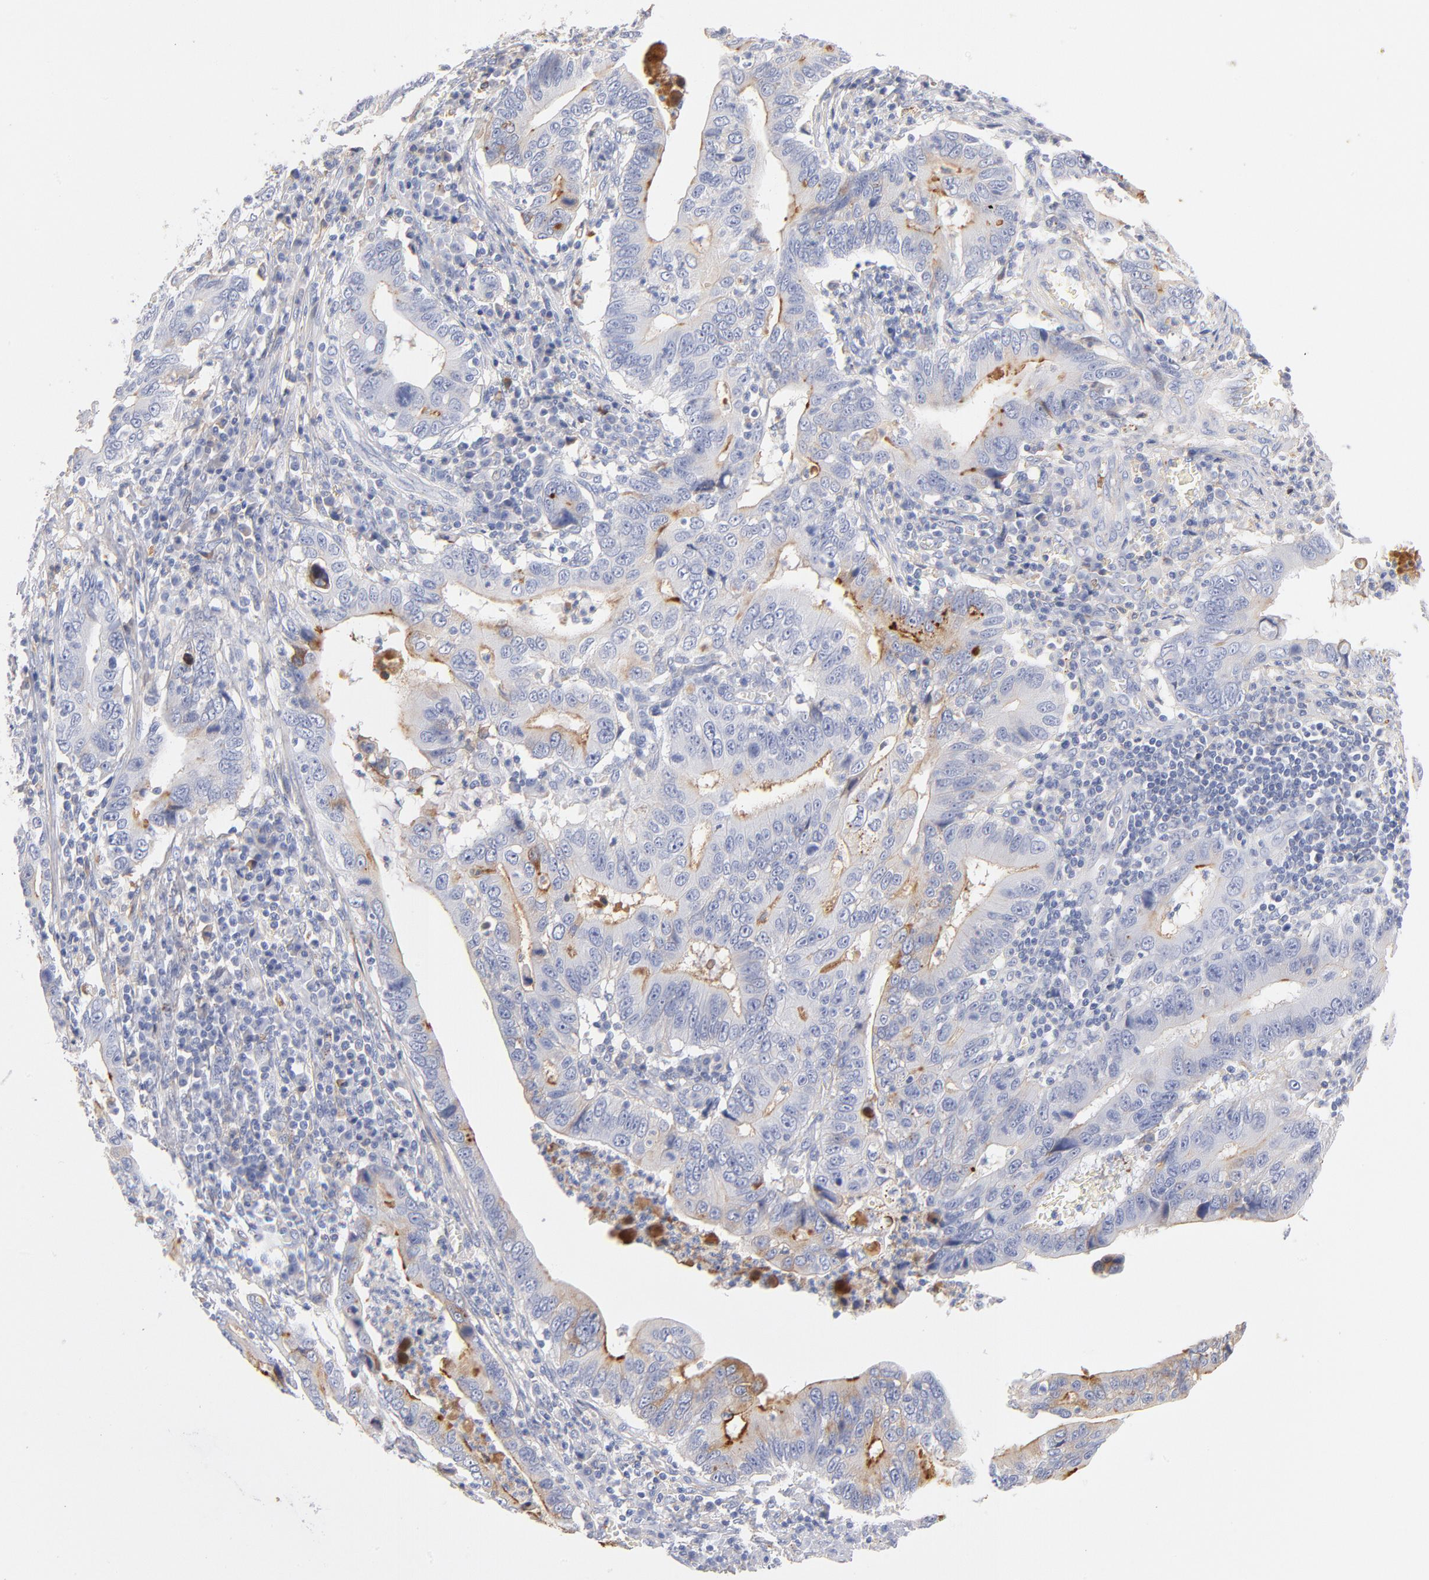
{"staining": {"intensity": "negative", "quantity": "none", "location": "none"}, "tissue": "stomach cancer", "cell_type": "Tumor cells", "image_type": "cancer", "snomed": [{"axis": "morphology", "description": "Adenocarcinoma, NOS"}, {"axis": "topography", "description": "Stomach, upper"}], "caption": "Immunohistochemical staining of stomach cancer (adenocarcinoma) shows no significant positivity in tumor cells.", "gene": "C3", "patient": {"sex": "male", "age": 63}}